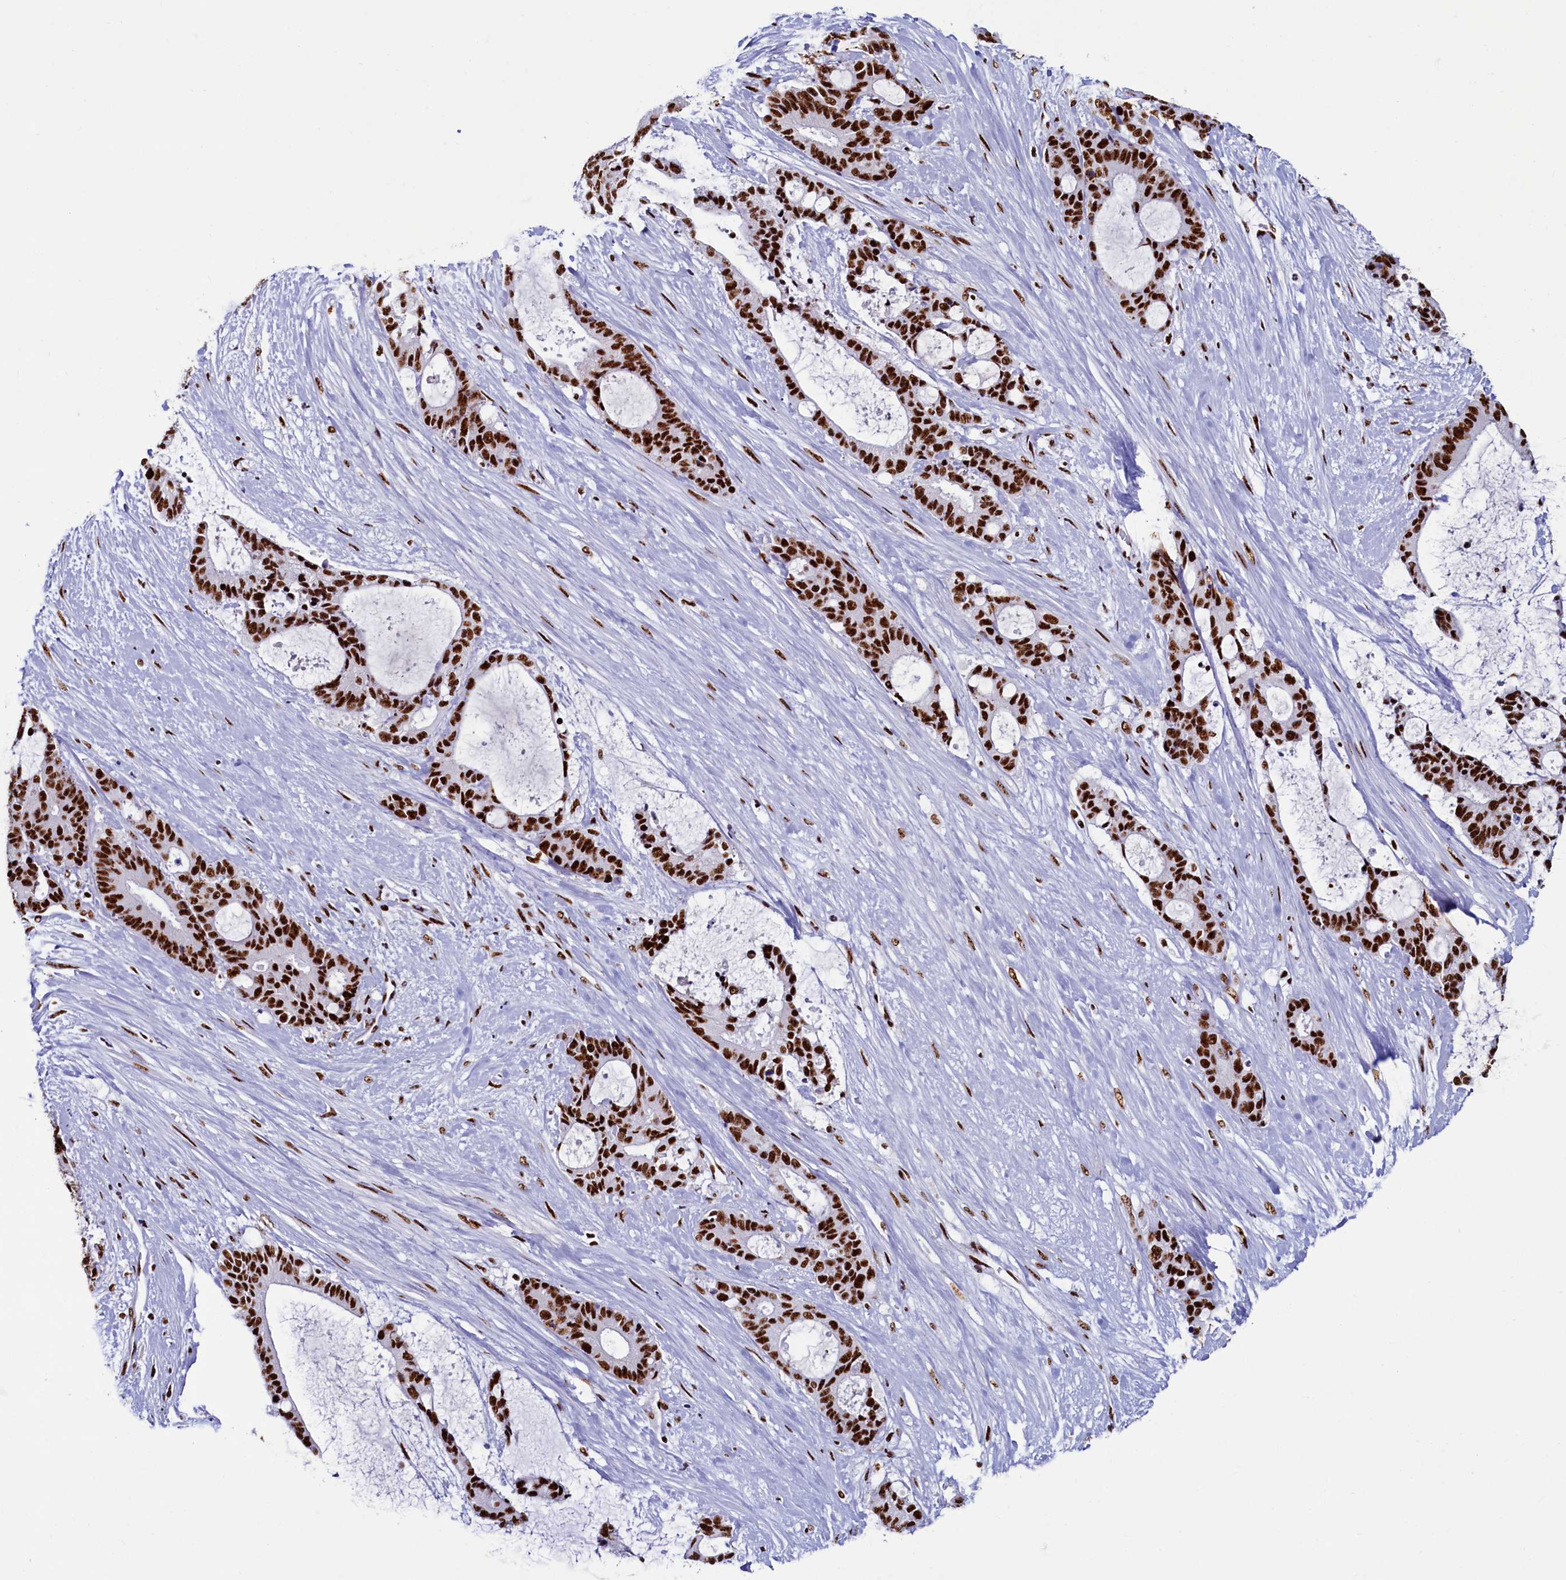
{"staining": {"intensity": "strong", "quantity": ">75%", "location": "nuclear"}, "tissue": "liver cancer", "cell_type": "Tumor cells", "image_type": "cancer", "snomed": [{"axis": "morphology", "description": "Normal tissue, NOS"}, {"axis": "morphology", "description": "Cholangiocarcinoma"}, {"axis": "topography", "description": "Liver"}, {"axis": "topography", "description": "Peripheral nerve tissue"}], "caption": "Strong nuclear protein expression is present in about >75% of tumor cells in liver cancer.", "gene": "SRRM2", "patient": {"sex": "female", "age": 73}}